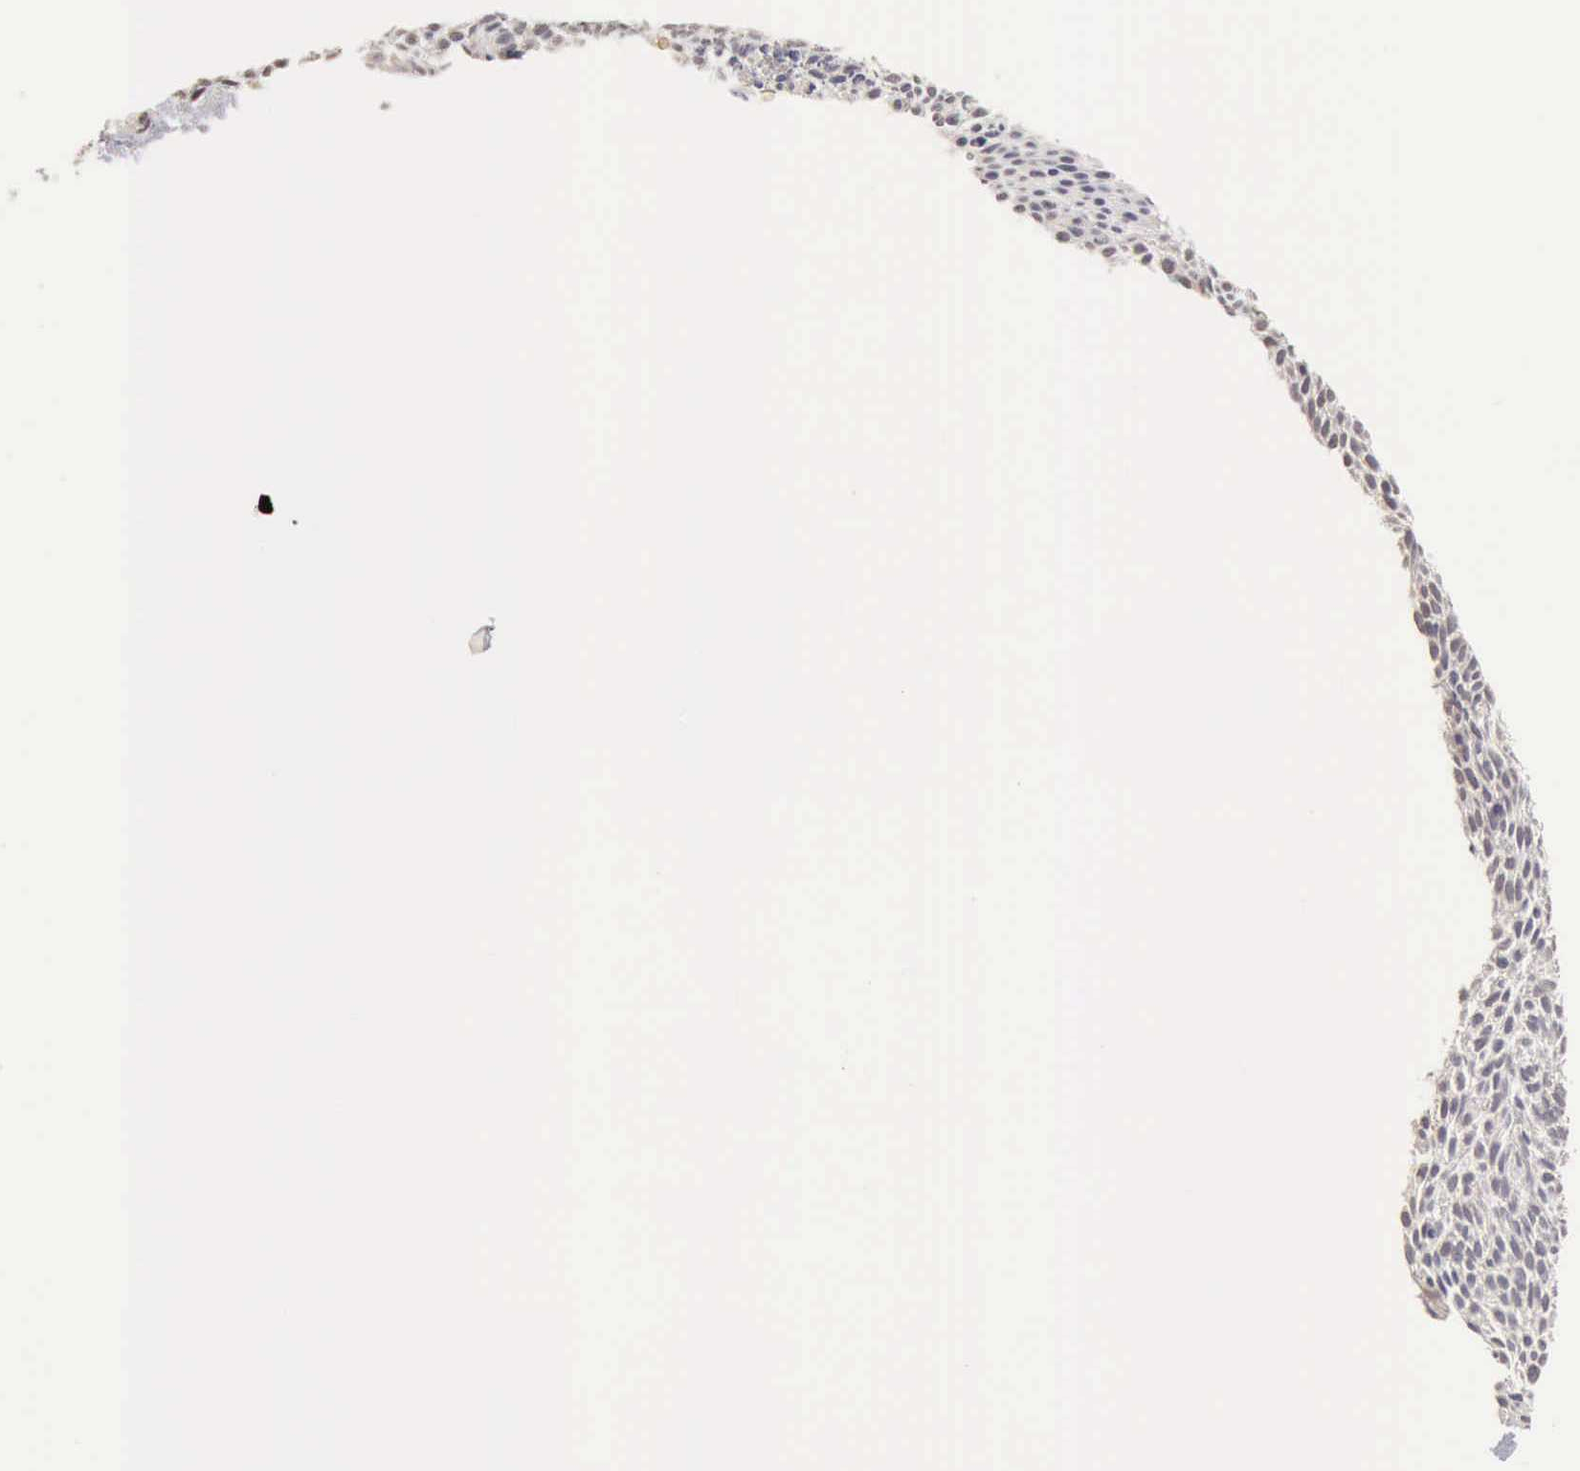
{"staining": {"intensity": "negative", "quantity": "none", "location": "none"}, "tissue": "skin cancer", "cell_type": "Tumor cells", "image_type": "cancer", "snomed": [{"axis": "morphology", "description": "Basal cell carcinoma"}, {"axis": "topography", "description": "Skin"}], "caption": "Basal cell carcinoma (skin) was stained to show a protein in brown. There is no significant expression in tumor cells. Nuclei are stained in blue.", "gene": "CFI", "patient": {"sex": "male", "age": 84}}